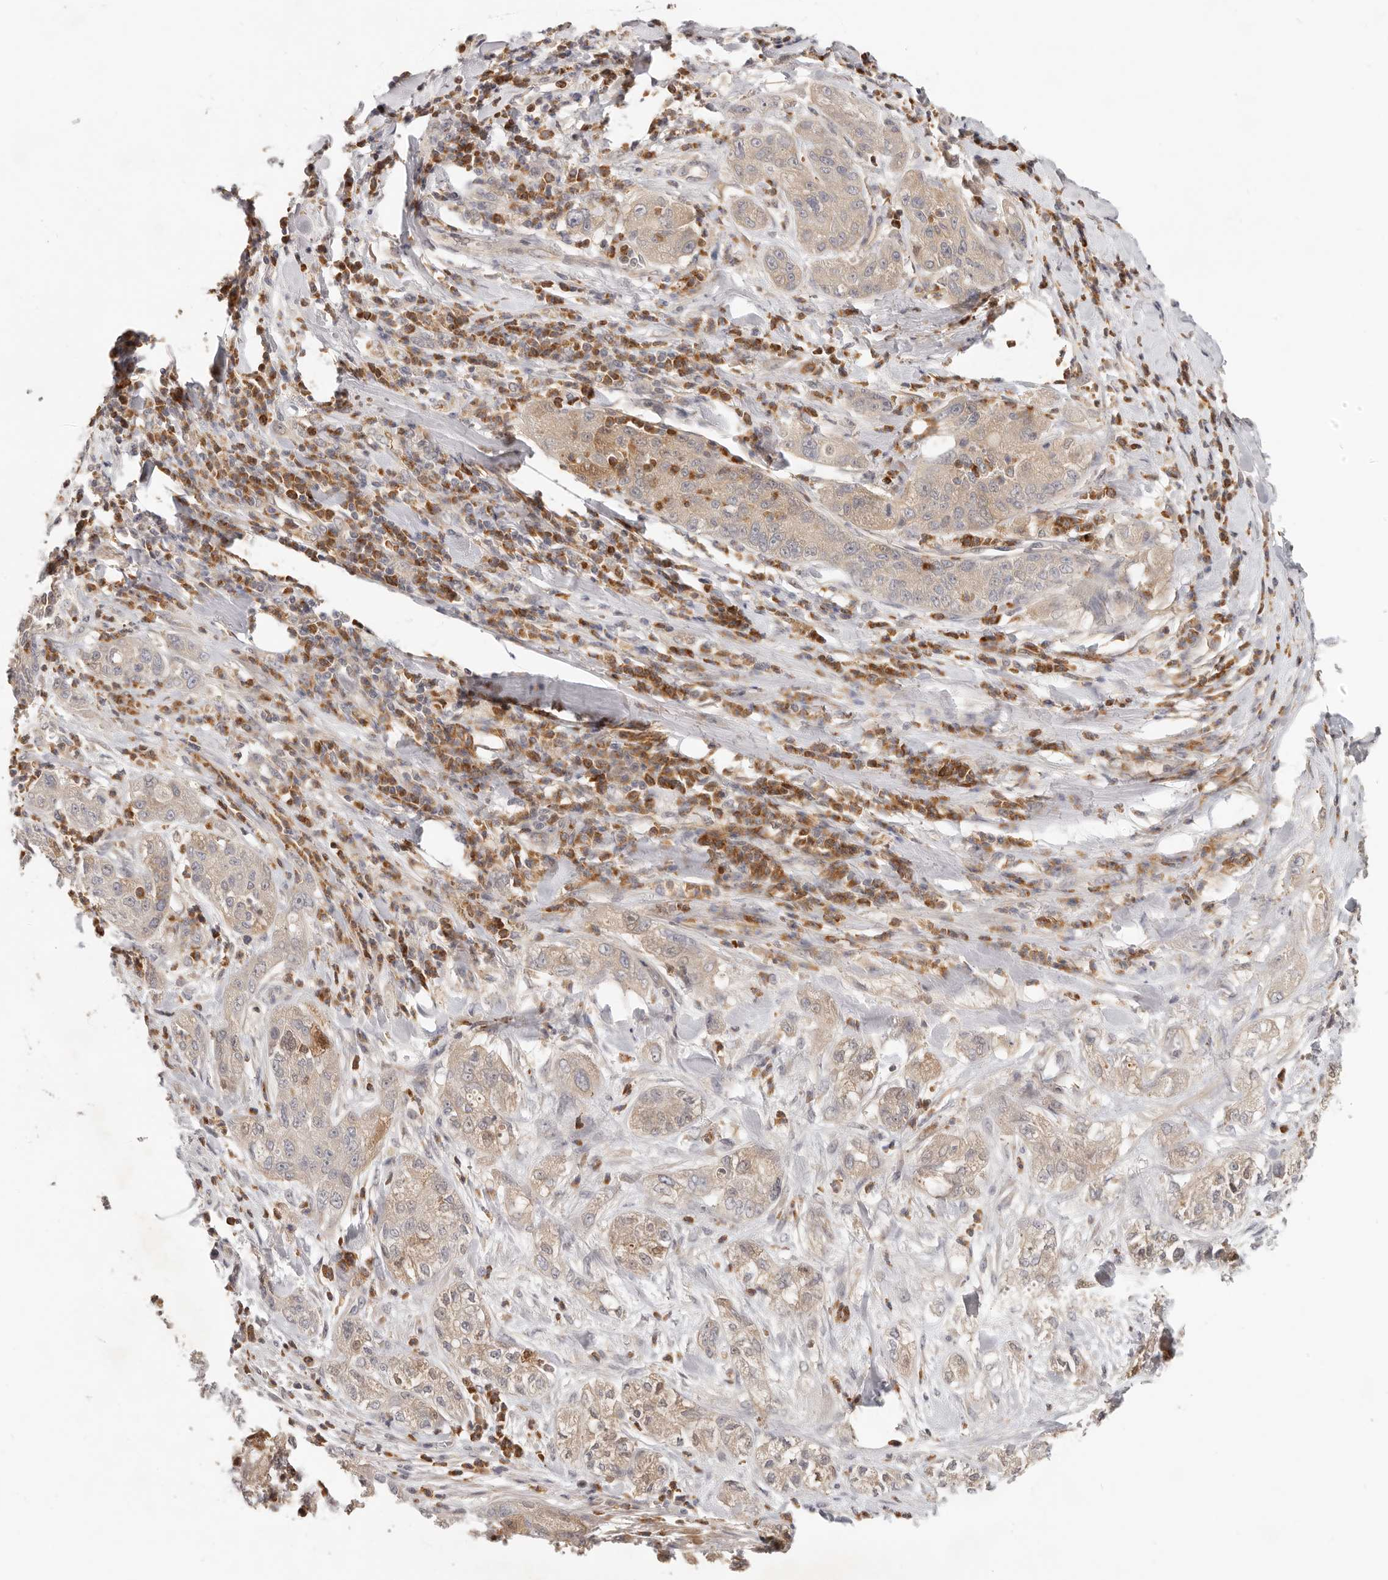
{"staining": {"intensity": "weak", "quantity": ">75%", "location": "cytoplasmic/membranous"}, "tissue": "pancreatic cancer", "cell_type": "Tumor cells", "image_type": "cancer", "snomed": [{"axis": "morphology", "description": "Adenocarcinoma, NOS"}, {"axis": "topography", "description": "Pancreas"}], "caption": "A brown stain shows weak cytoplasmic/membranous positivity of a protein in human pancreatic cancer tumor cells.", "gene": "USP49", "patient": {"sex": "female", "age": 78}}